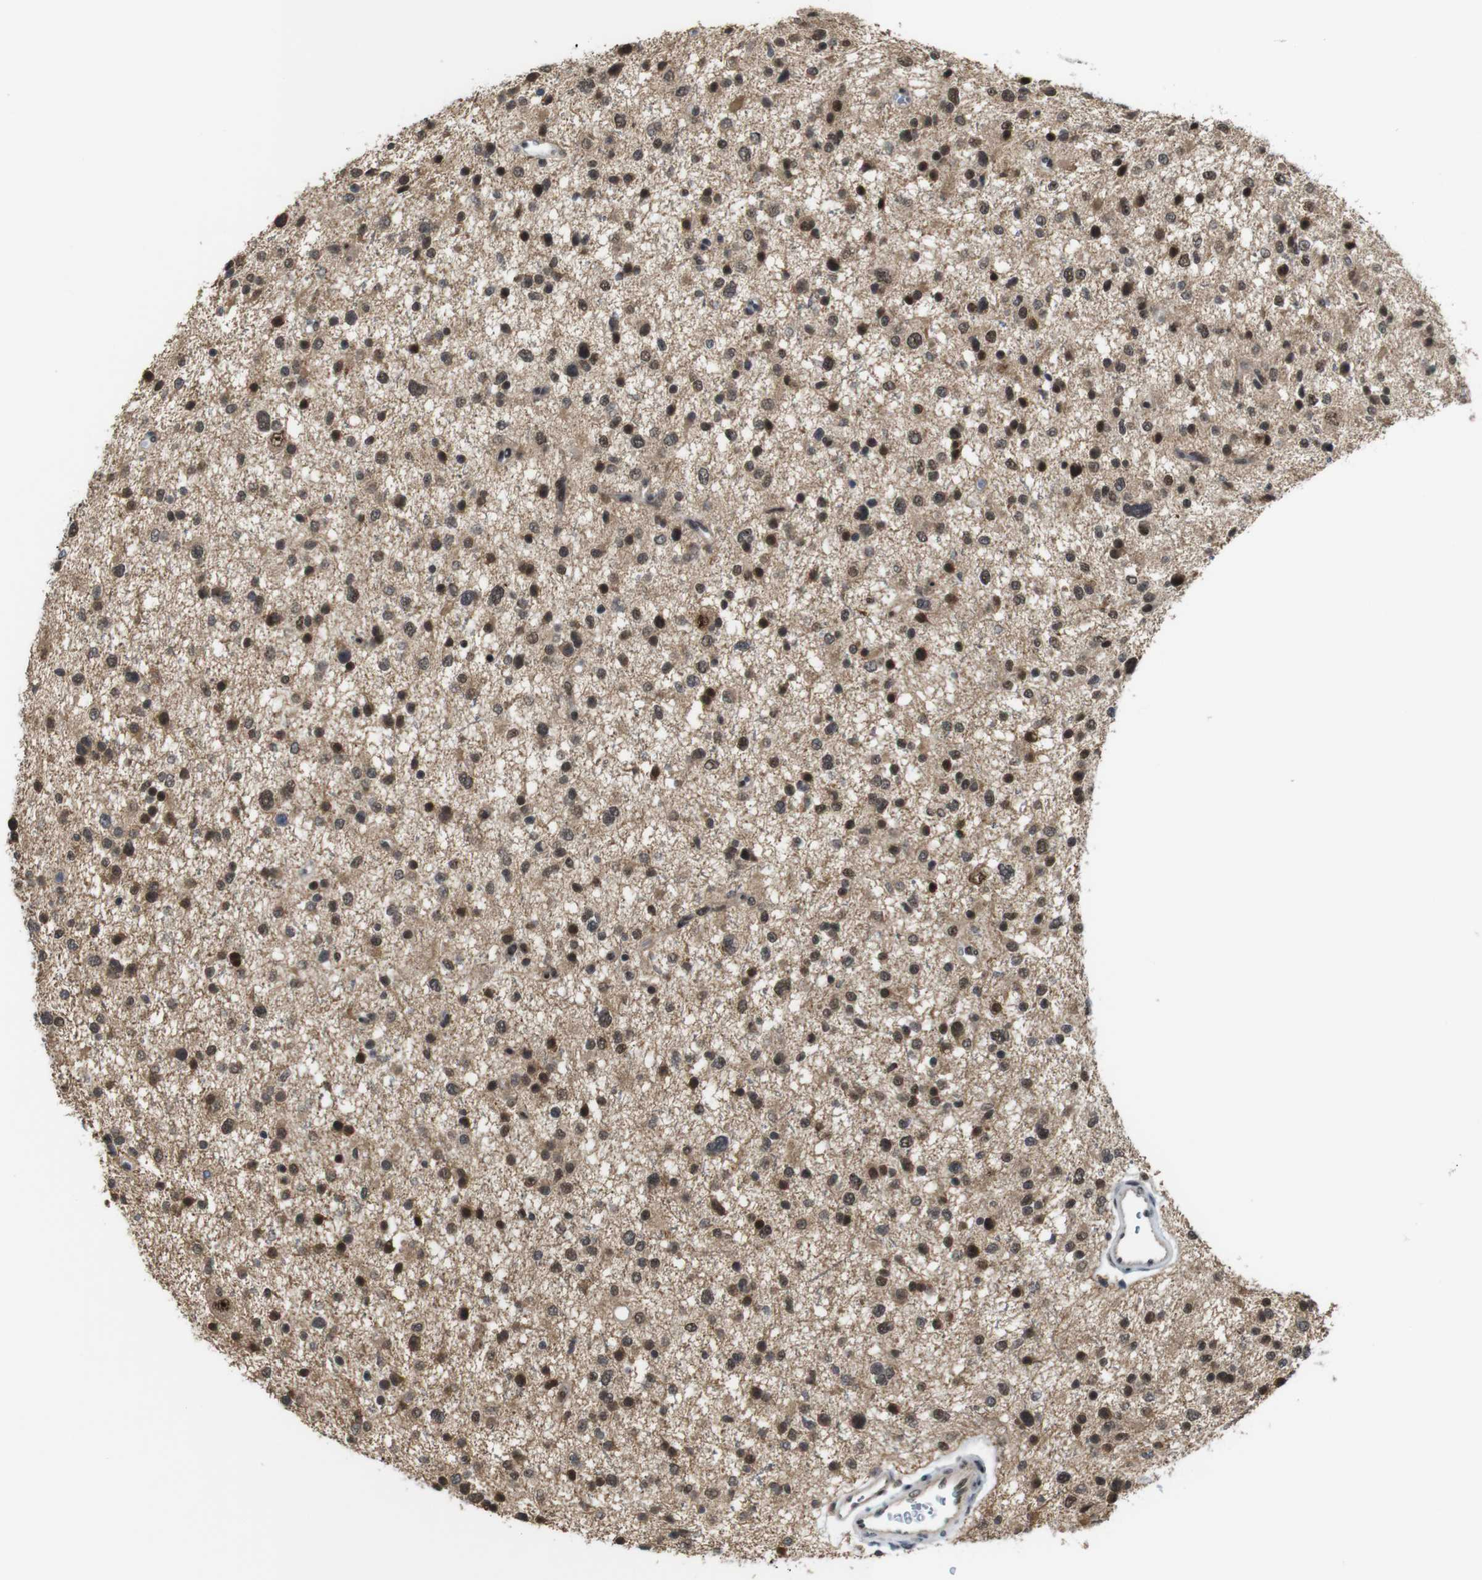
{"staining": {"intensity": "strong", "quantity": "25%-75%", "location": "cytoplasmic/membranous,nuclear"}, "tissue": "glioma", "cell_type": "Tumor cells", "image_type": "cancer", "snomed": [{"axis": "morphology", "description": "Glioma, malignant, Low grade"}, {"axis": "topography", "description": "Brain"}], "caption": "Glioma stained with a brown dye displays strong cytoplasmic/membranous and nuclear positive positivity in approximately 25%-75% of tumor cells.", "gene": "PNMA8A", "patient": {"sex": "female", "age": 37}}